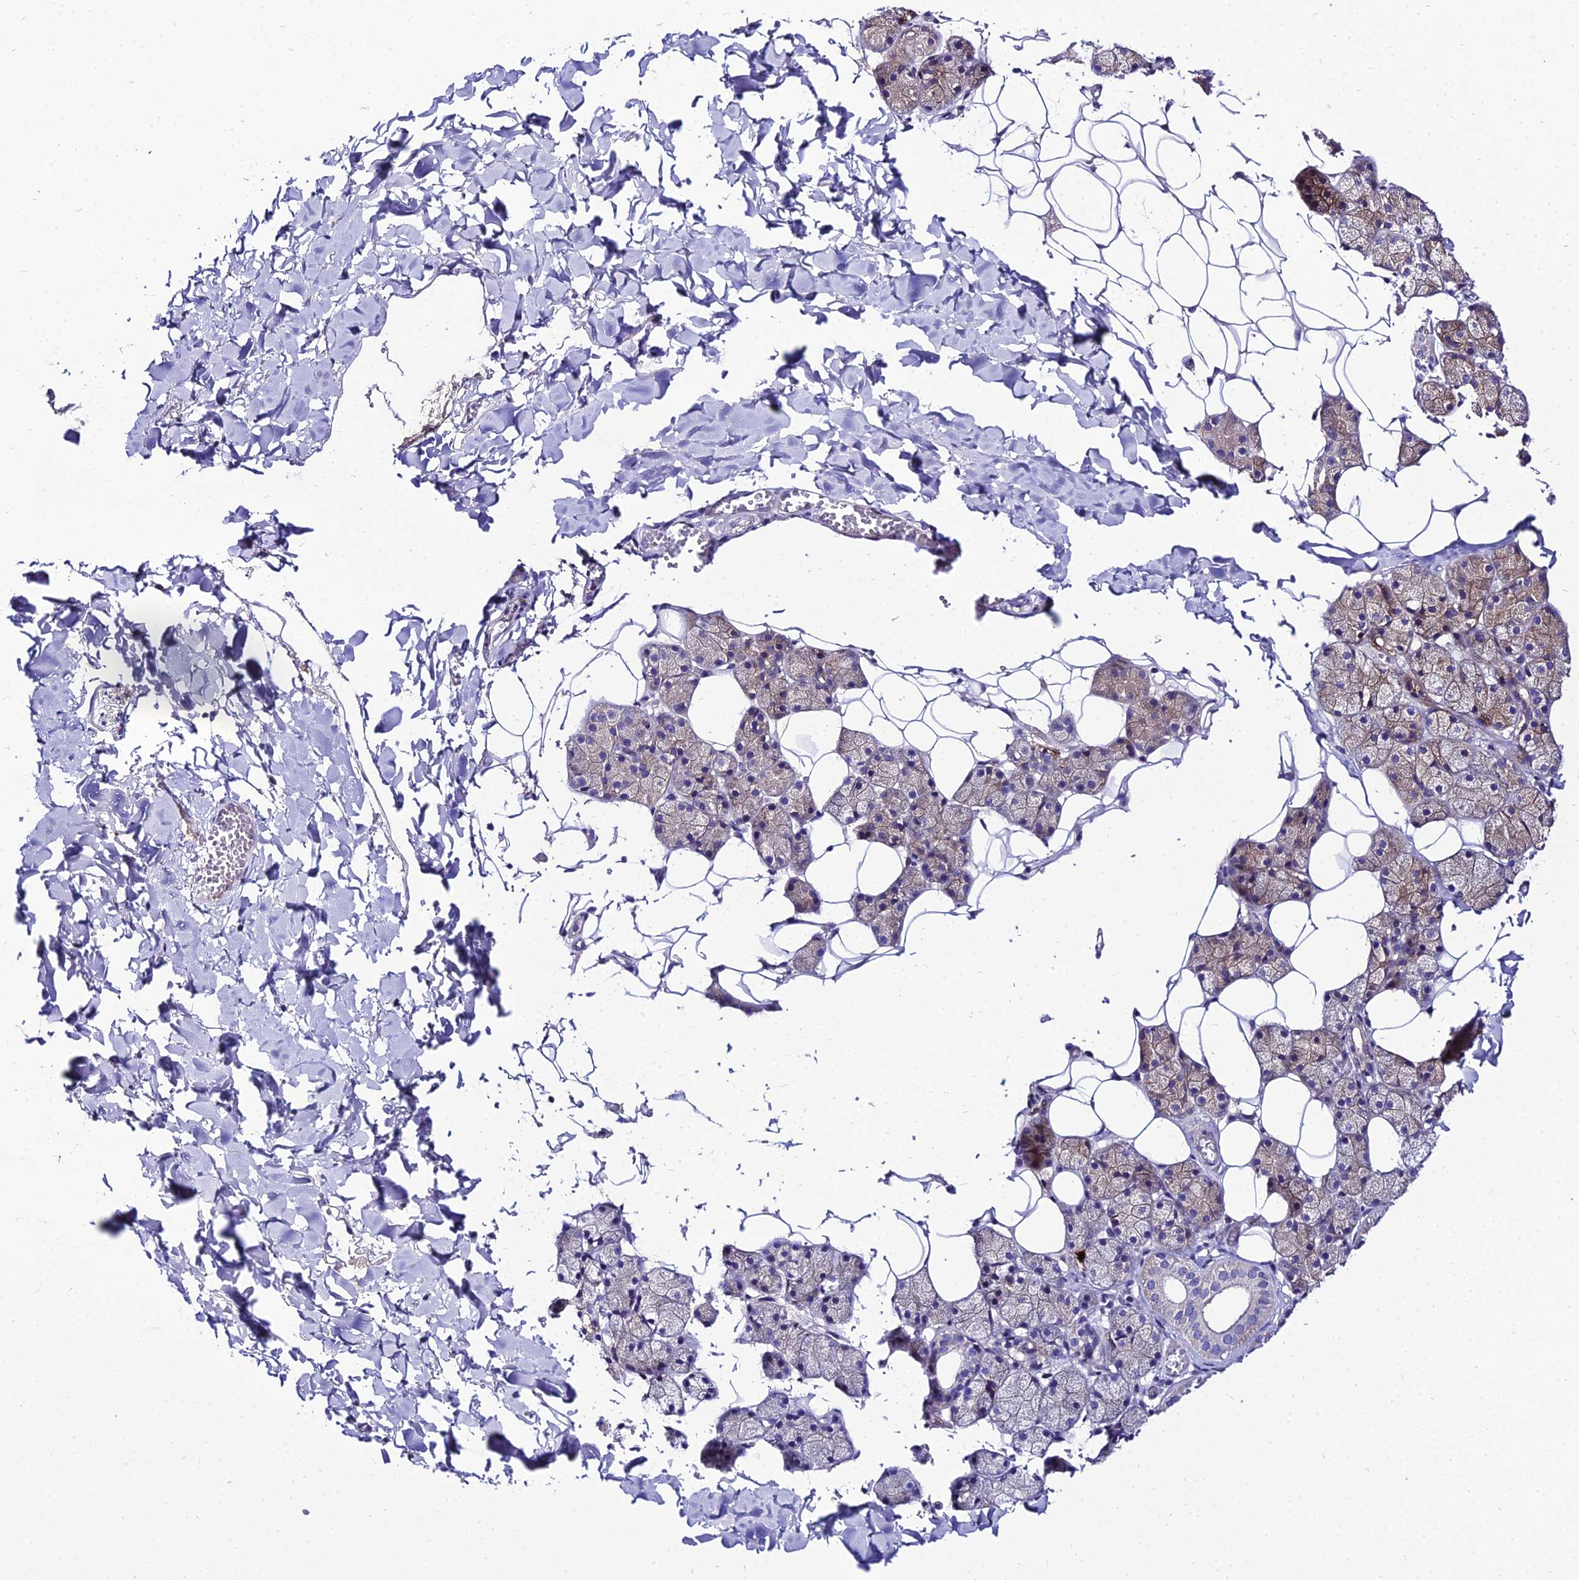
{"staining": {"intensity": "weak", "quantity": "25%-75%", "location": "cytoplasmic/membranous"}, "tissue": "salivary gland", "cell_type": "Glandular cells", "image_type": "normal", "snomed": [{"axis": "morphology", "description": "Normal tissue, NOS"}, {"axis": "topography", "description": "Salivary gland"}], "caption": "Immunohistochemistry of unremarkable salivary gland shows low levels of weak cytoplasmic/membranous expression in about 25%-75% of glandular cells.", "gene": "SHQ1", "patient": {"sex": "female", "age": 33}}